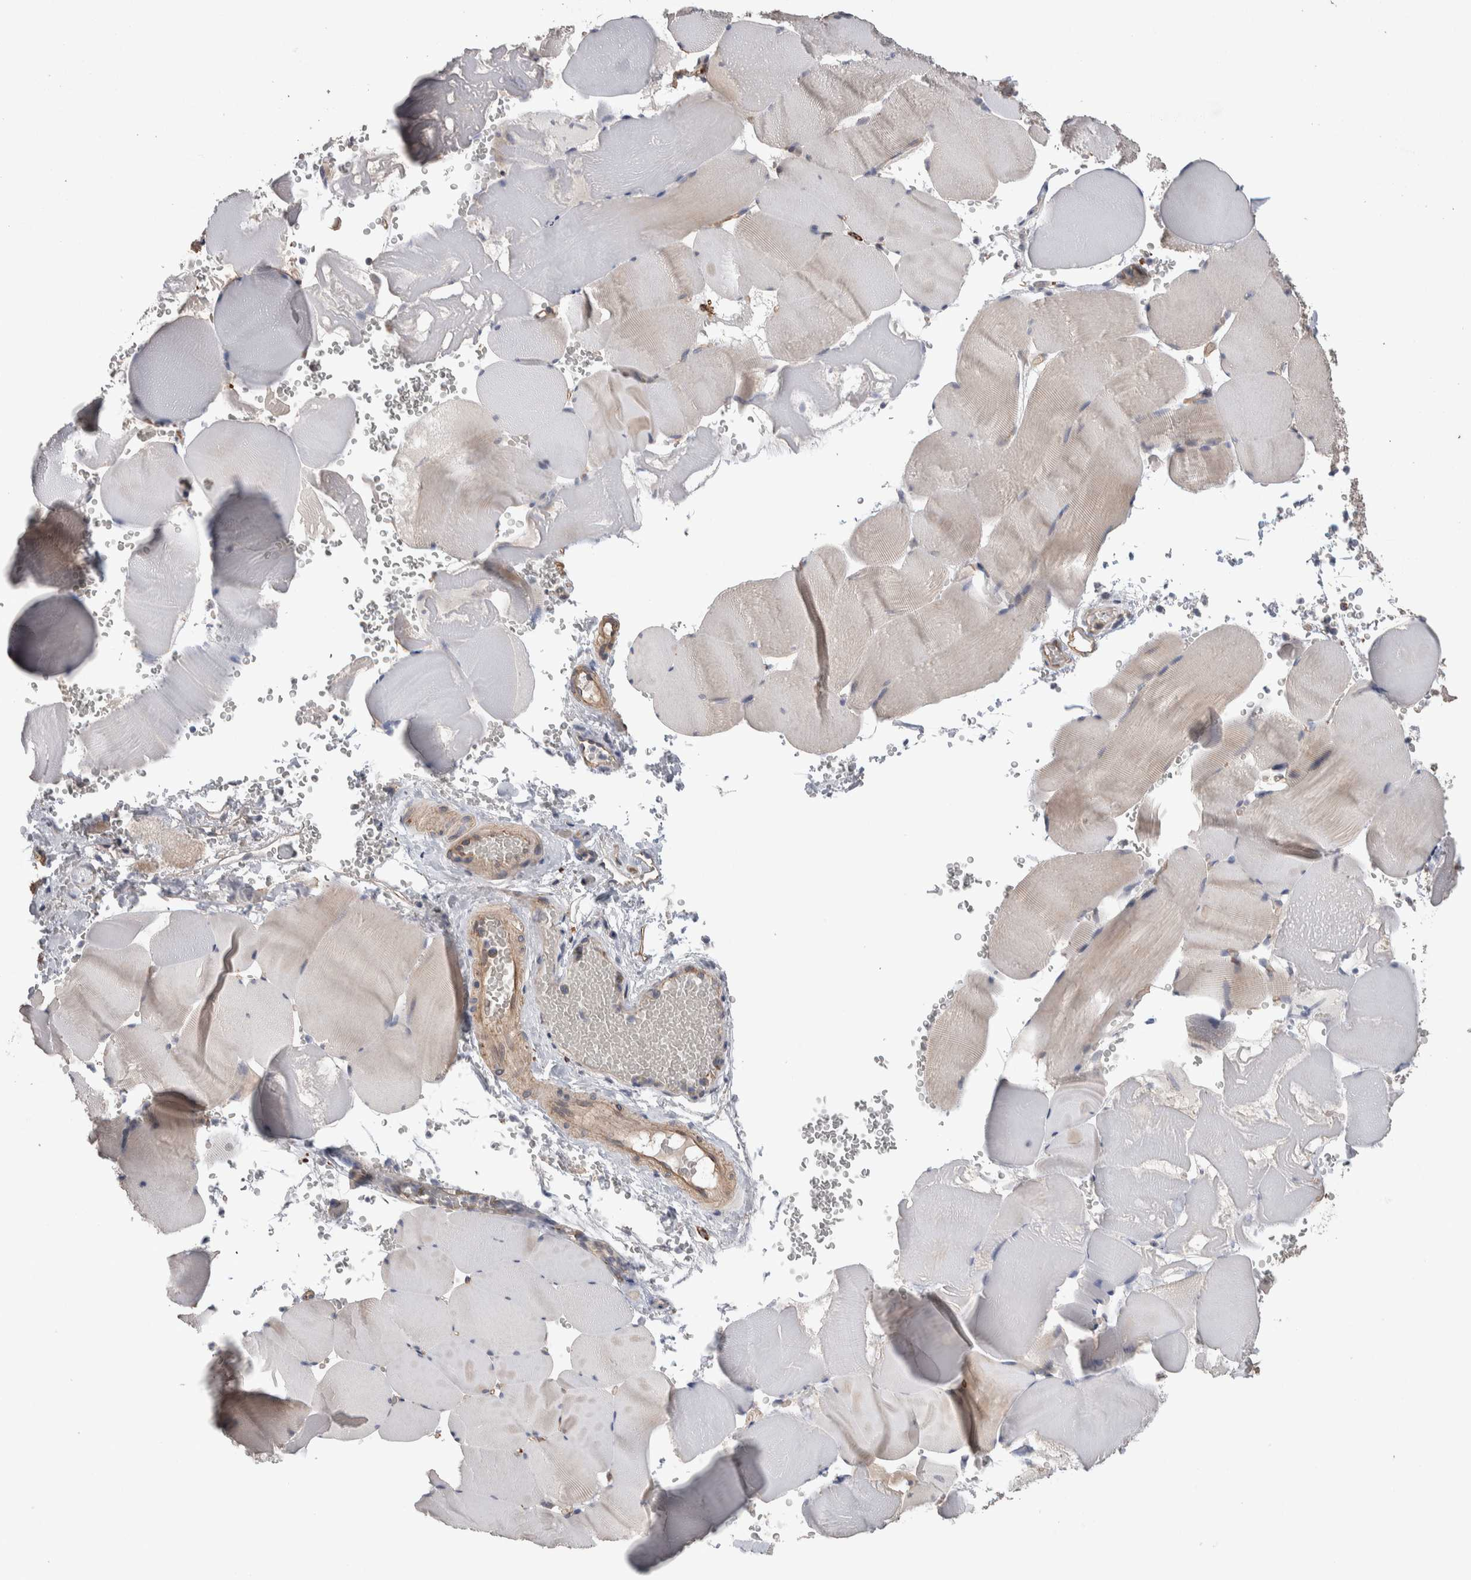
{"staining": {"intensity": "weak", "quantity": "<25%", "location": "cytoplasmic/membranous"}, "tissue": "skeletal muscle", "cell_type": "Myocytes", "image_type": "normal", "snomed": [{"axis": "morphology", "description": "Normal tissue, NOS"}, {"axis": "topography", "description": "Skeletal muscle"}], "caption": "Normal skeletal muscle was stained to show a protein in brown. There is no significant positivity in myocytes.", "gene": "GCNA", "patient": {"sex": "male", "age": 62}}